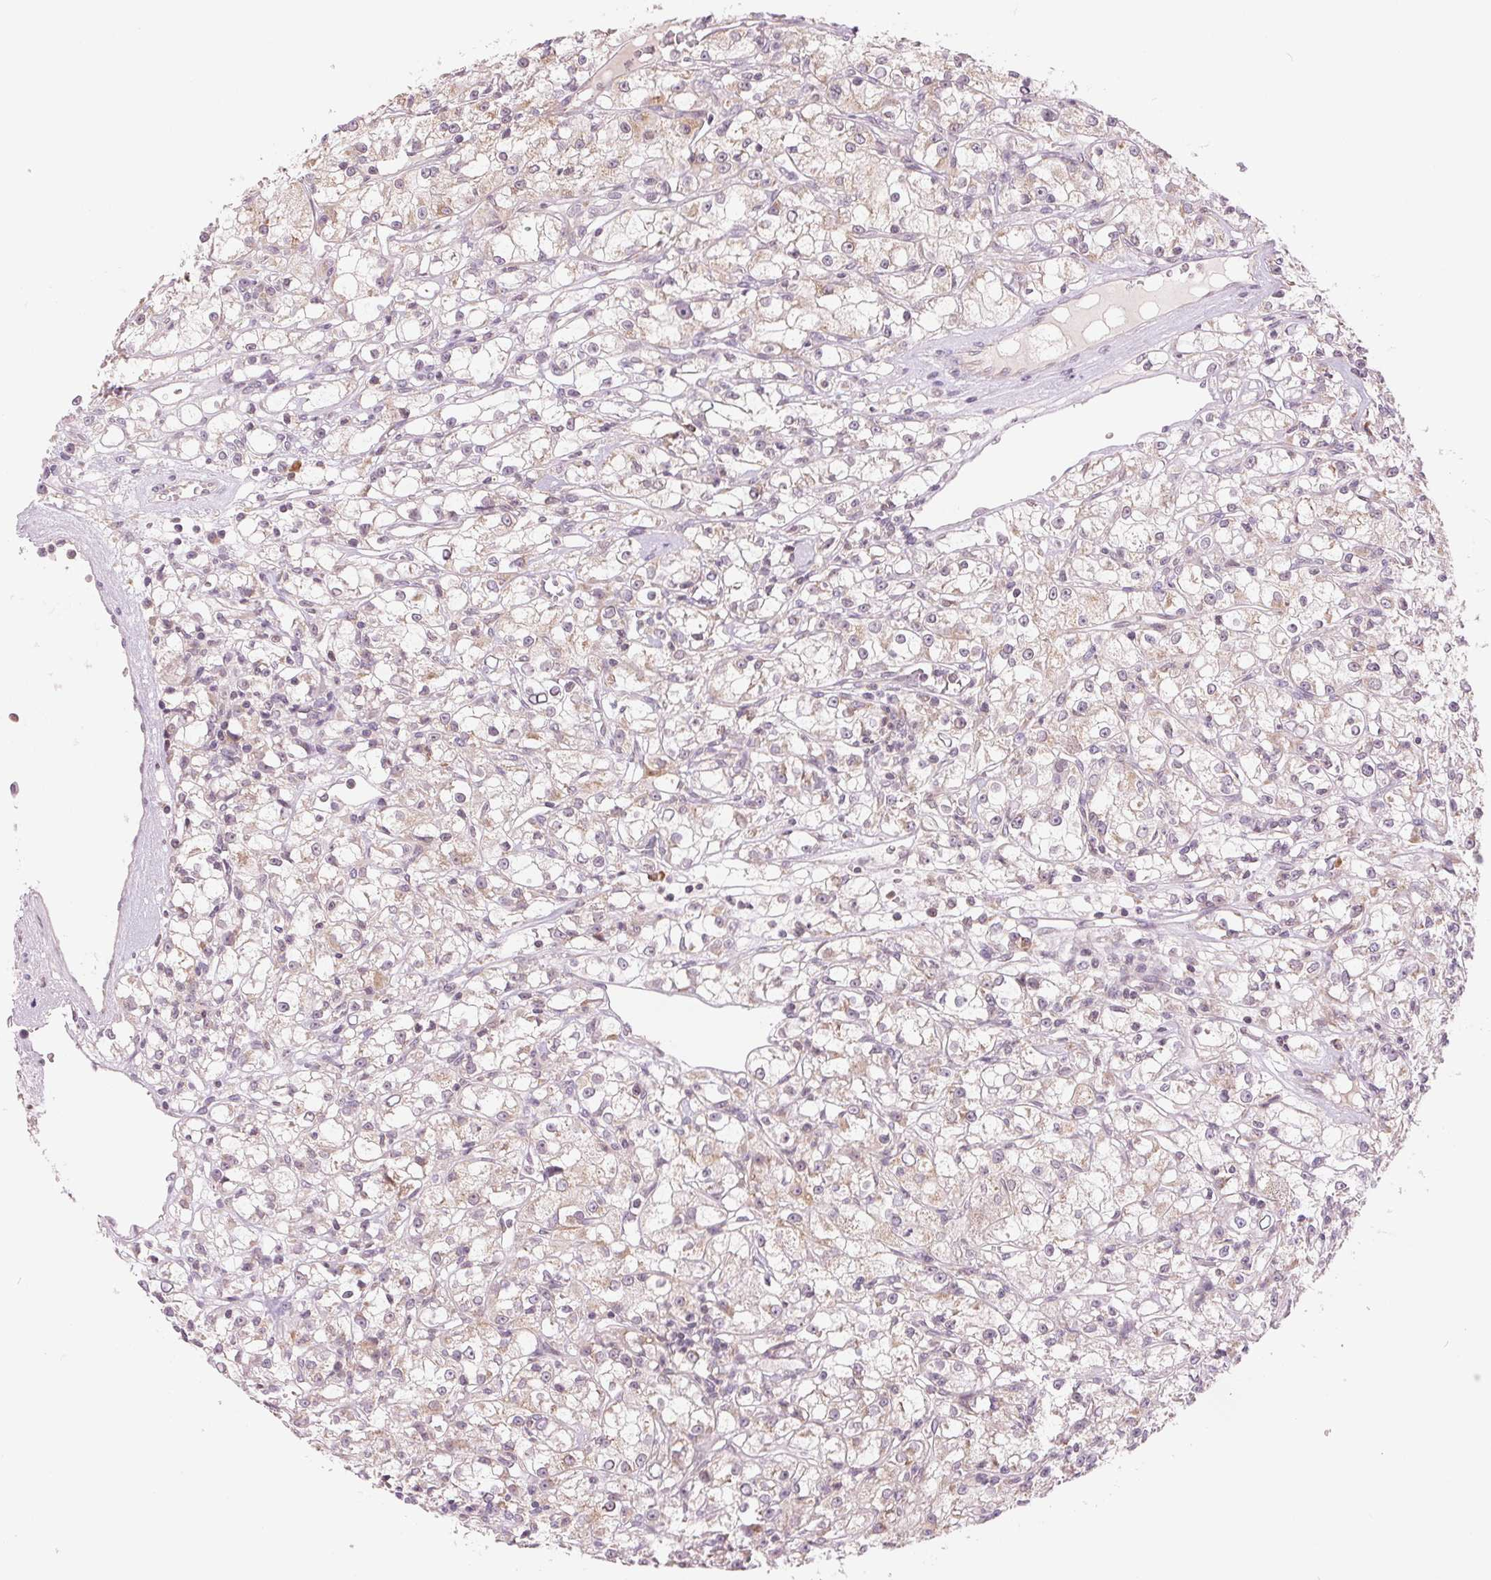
{"staining": {"intensity": "weak", "quantity": "25%-75%", "location": "cytoplasmic/membranous"}, "tissue": "renal cancer", "cell_type": "Tumor cells", "image_type": "cancer", "snomed": [{"axis": "morphology", "description": "Adenocarcinoma, NOS"}, {"axis": "topography", "description": "Kidney"}], "caption": "This is an image of immunohistochemistry staining of adenocarcinoma (renal), which shows weak positivity in the cytoplasmic/membranous of tumor cells.", "gene": "TECR", "patient": {"sex": "female", "age": 59}}